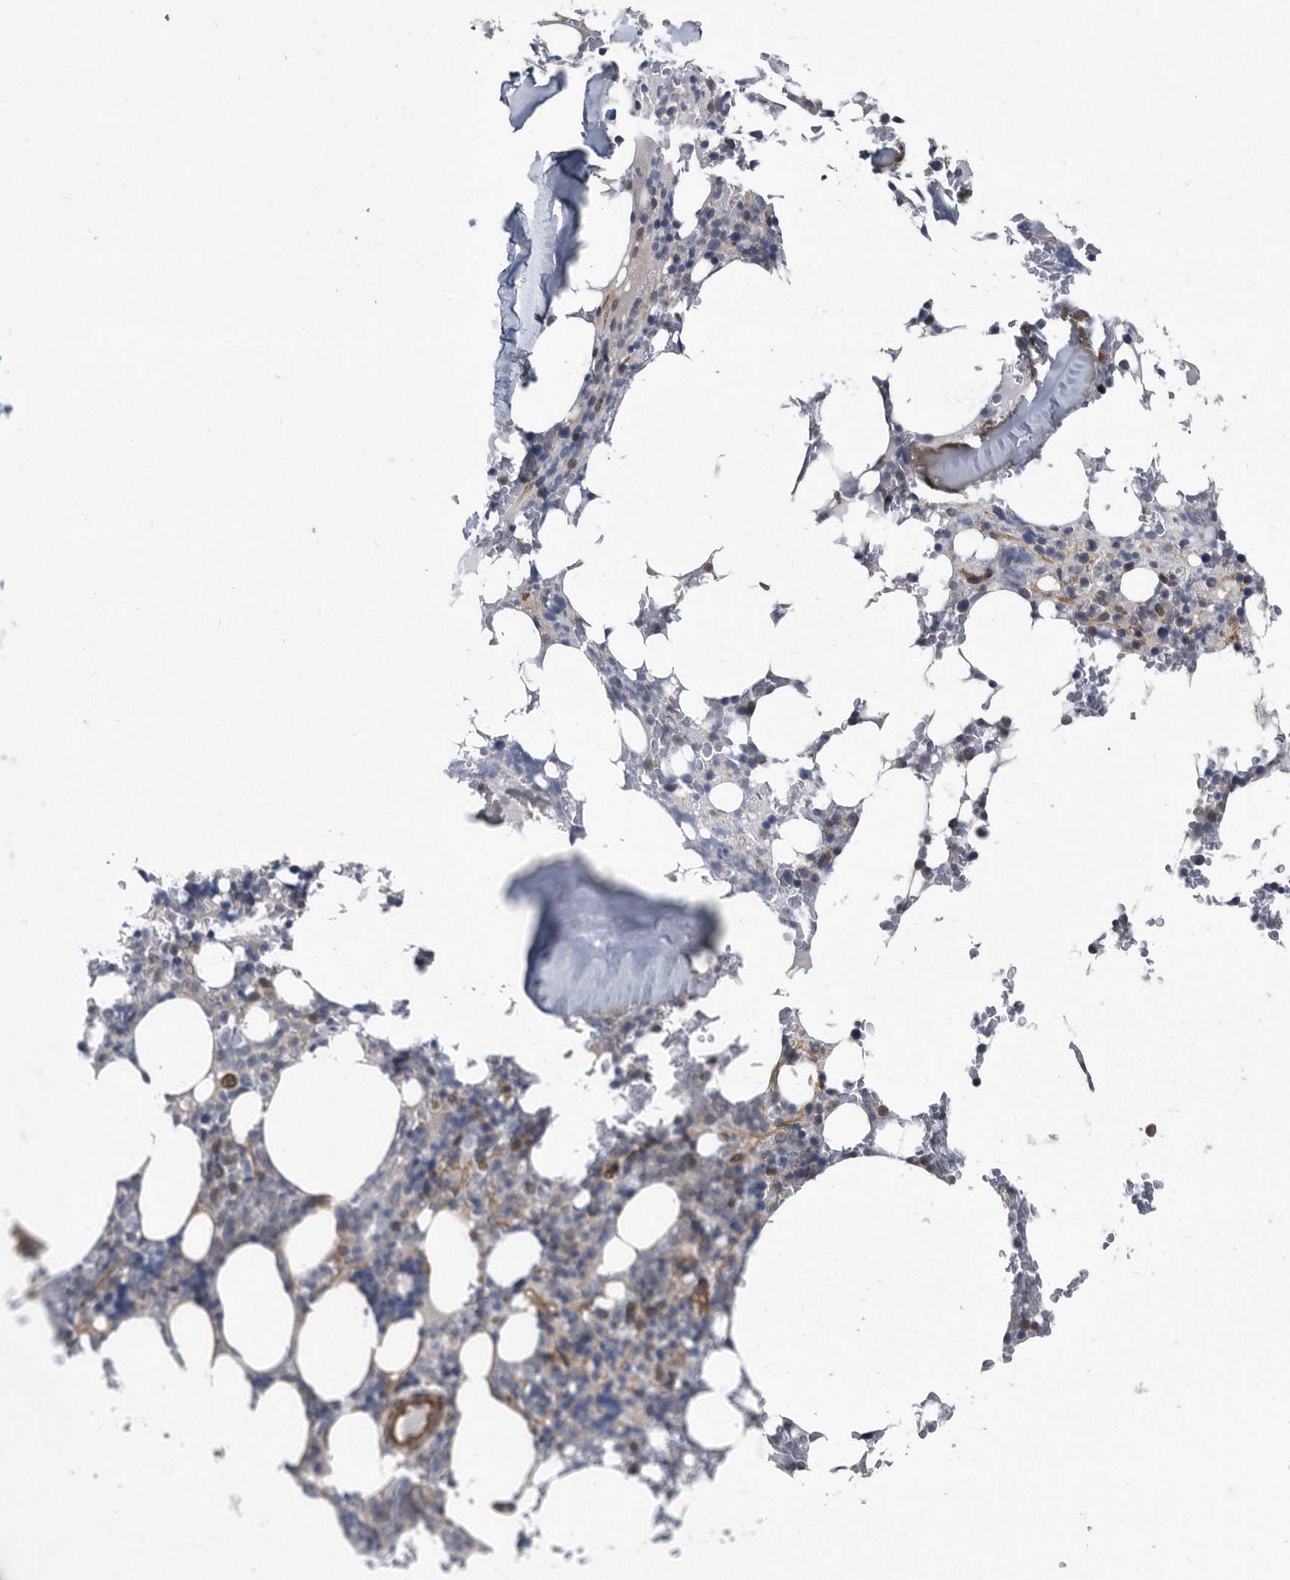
{"staining": {"intensity": "negative", "quantity": "none", "location": "none"}, "tissue": "bone marrow", "cell_type": "Hematopoietic cells", "image_type": "normal", "snomed": [{"axis": "morphology", "description": "Normal tissue, NOS"}, {"axis": "topography", "description": "Bone marrow"}], "caption": "IHC of normal human bone marrow reveals no positivity in hematopoietic cells.", "gene": "ARMCX1", "patient": {"sex": "male", "age": 58}}